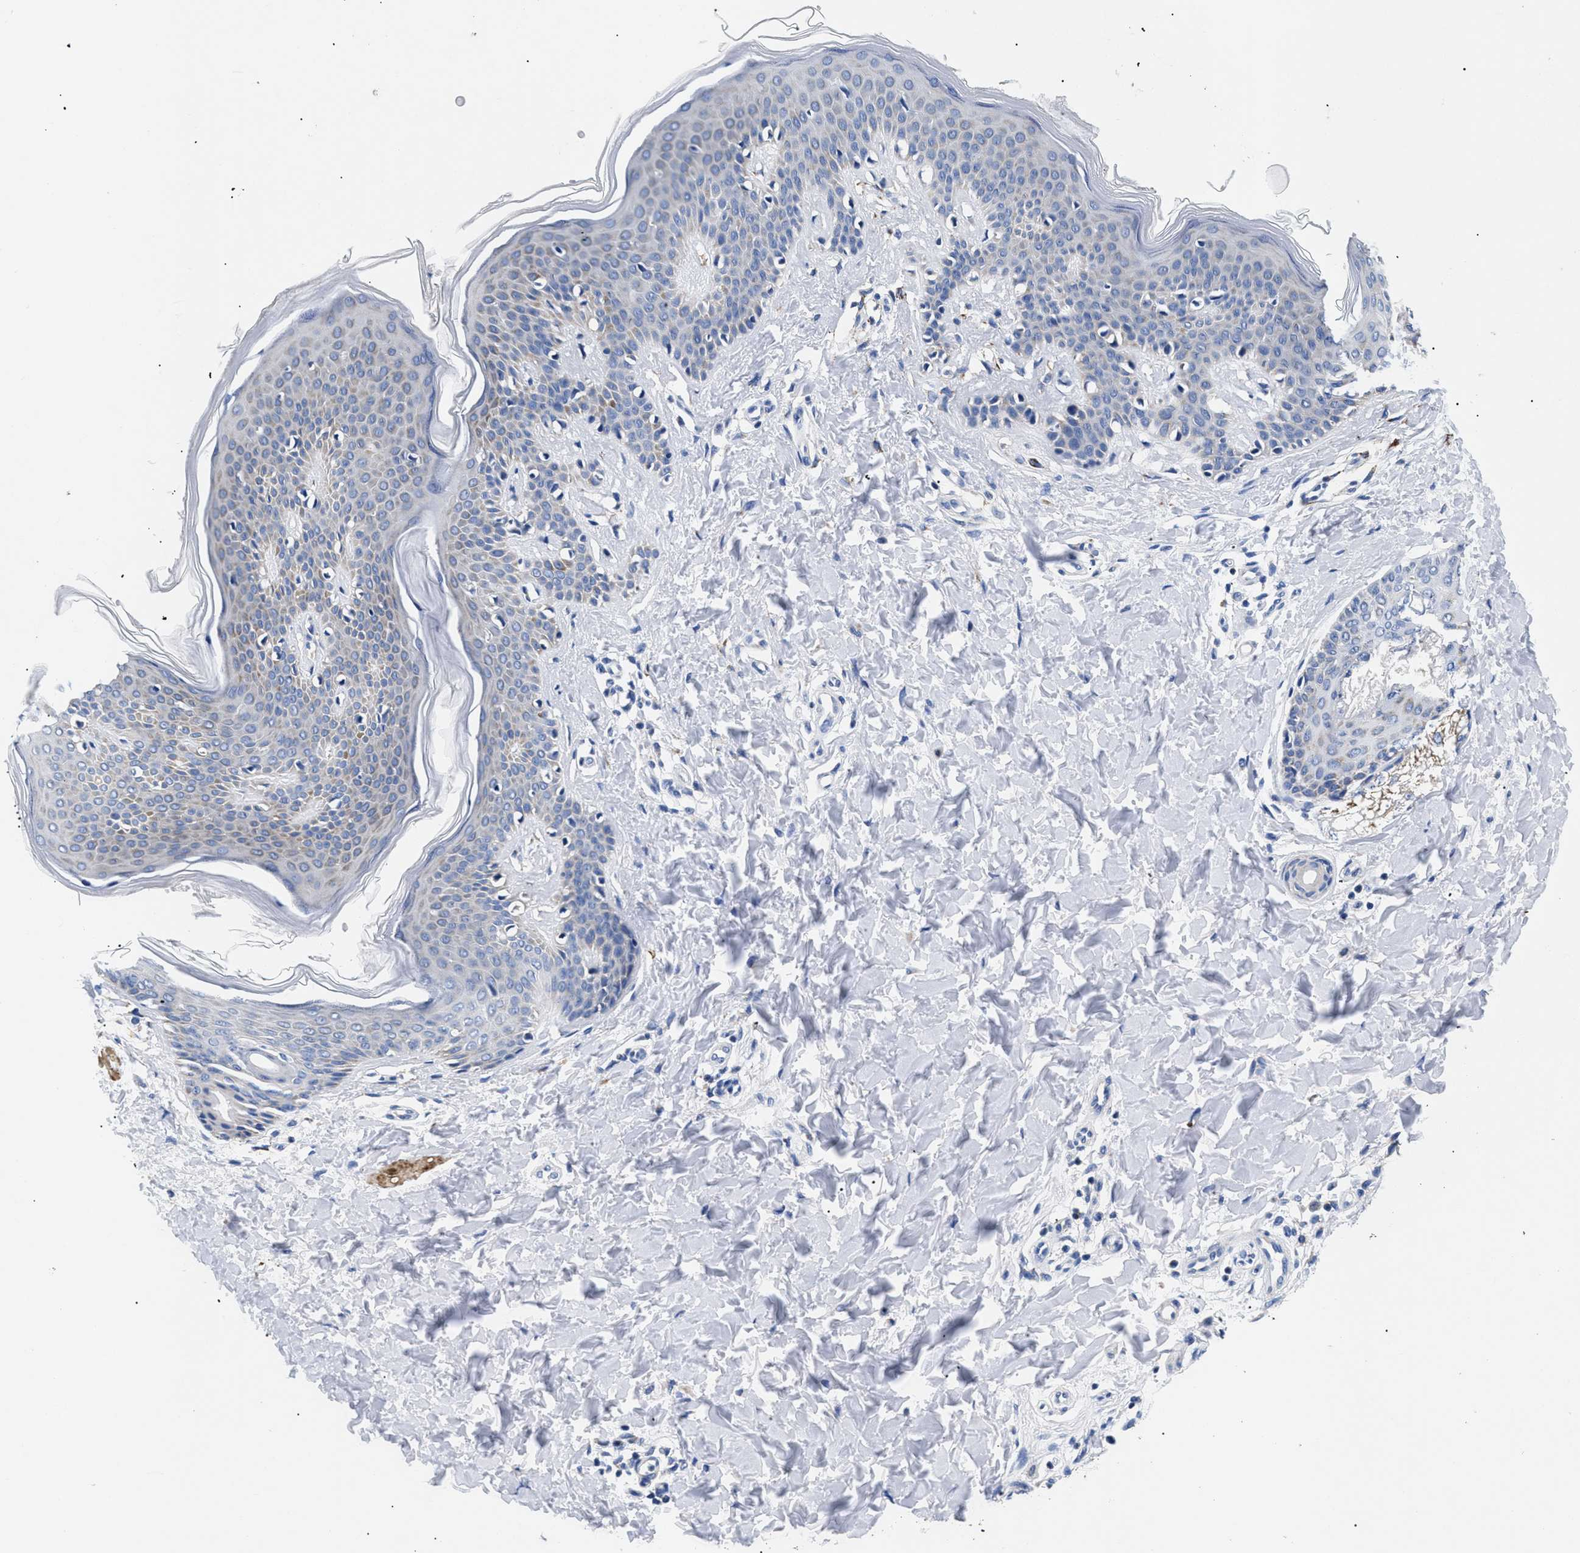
{"staining": {"intensity": "negative", "quantity": "none", "location": "none"}, "tissue": "skin", "cell_type": "Fibroblasts", "image_type": "normal", "snomed": [{"axis": "morphology", "description": "Normal tissue, NOS"}, {"axis": "topography", "description": "Skin"}], "caption": "The micrograph exhibits no significant staining in fibroblasts of skin.", "gene": "GPR149", "patient": {"sex": "female", "age": 17}}